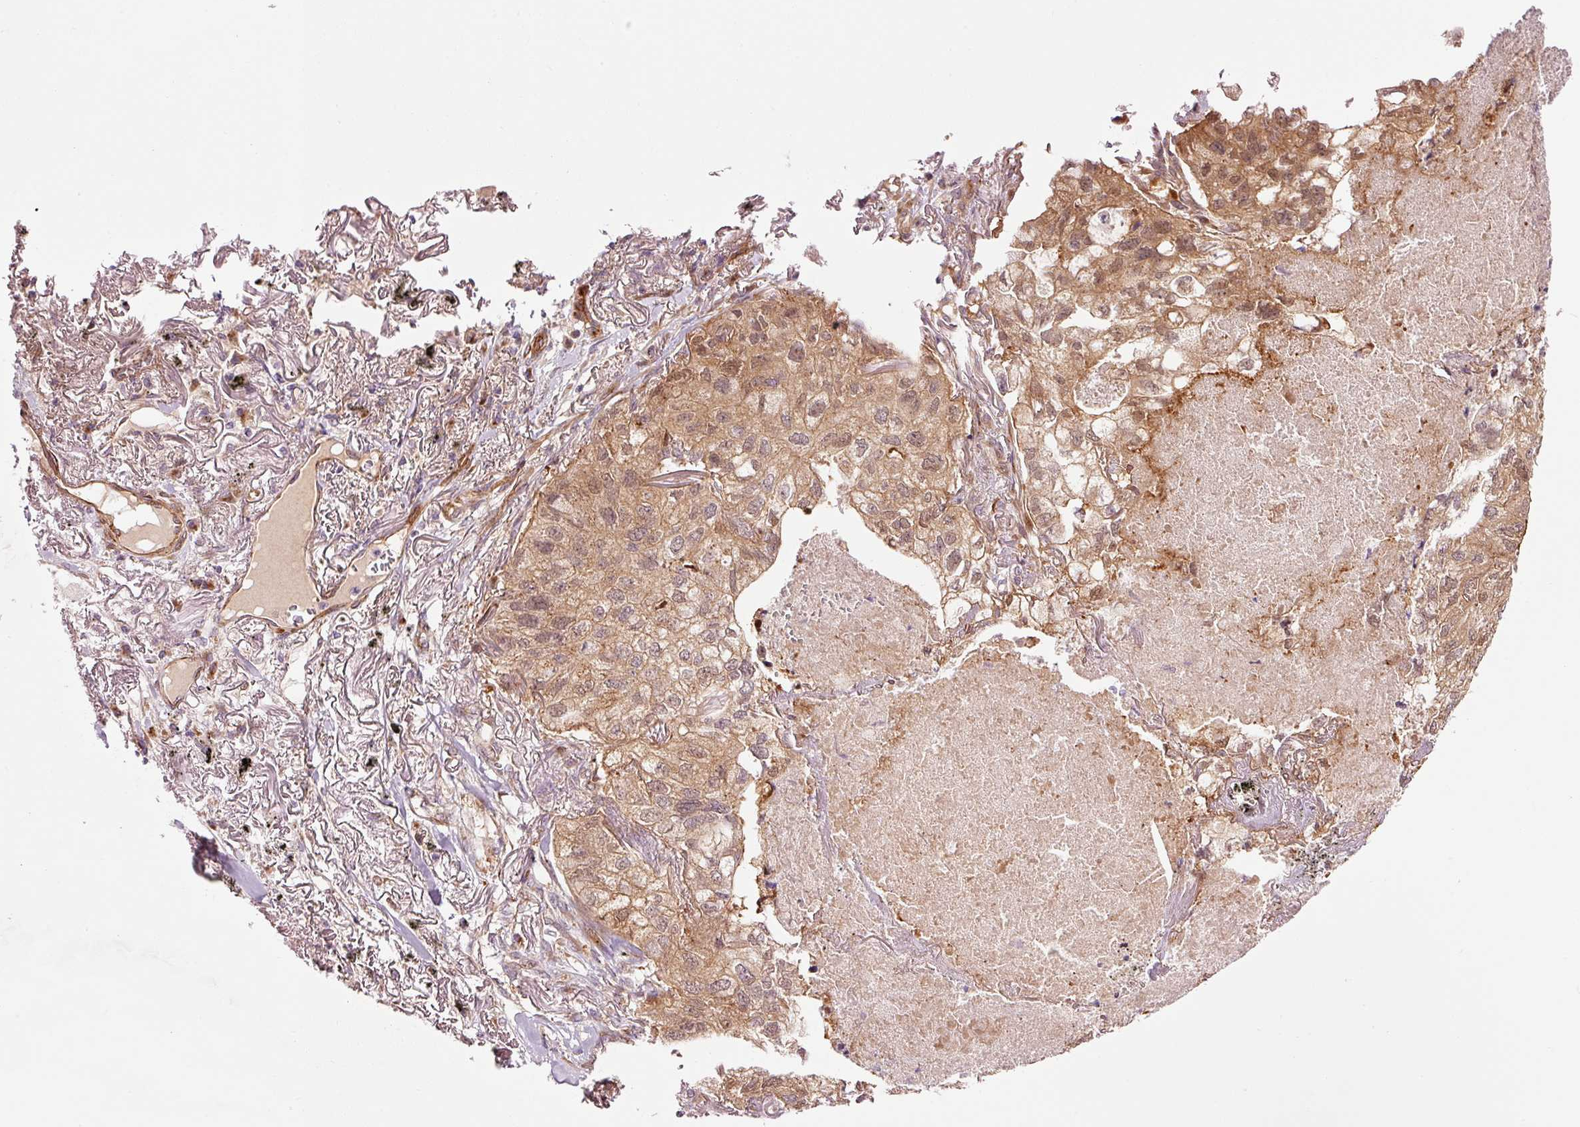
{"staining": {"intensity": "moderate", "quantity": ">75%", "location": "cytoplasmic/membranous,nuclear"}, "tissue": "lung cancer", "cell_type": "Tumor cells", "image_type": "cancer", "snomed": [{"axis": "morphology", "description": "Adenocarcinoma, NOS"}, {"axis": "topography", "description": "Lung"}], "caption": "Immunohistochemical staining of human lung adenocarcinoma reveals moderate cytoplasmic/membranous and nuclear protein staining in approximately >75% of tumor cells. The protein is shown in brown color, while the nuclei are stained blue.", "gene": "PPP1R14B", "patient": {"sex": "male", "age": 65}}